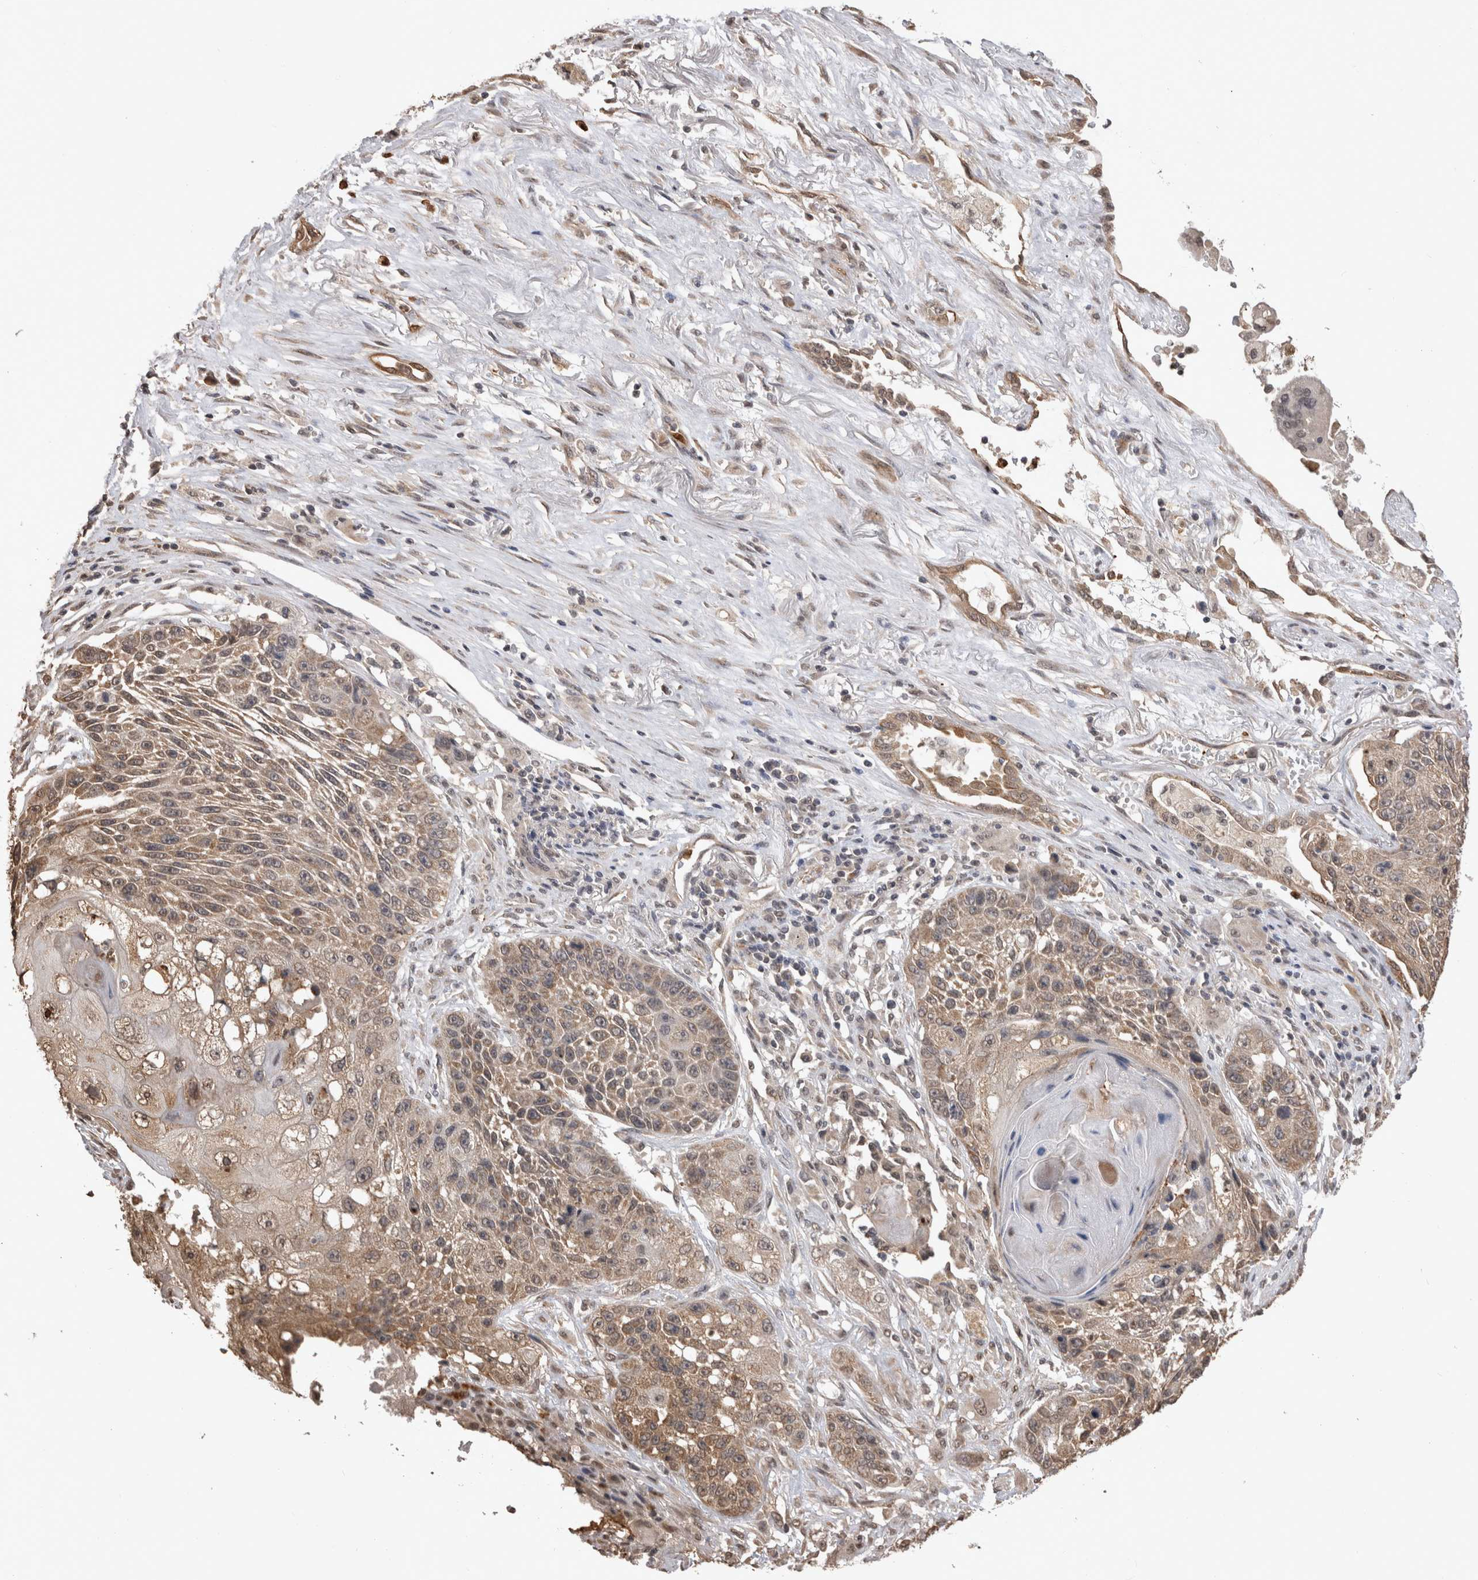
{"staining": {"intensity": "weak", "quantity": ">75%", "location": "cytoplasmic/membranous"}, "tissue": "lung cancer", "cell_type": "Tumor cells", "image_type": "cancer", "snomed": [{"axis": "morphology", "description": "Squamous cell carcinoma, NOS"}, {"axis": "topography", "description": "Lung"}], "caption": "The micrograph reveals staining of lung cancer, revealing weak cytoplasmic/membranous protein expression (brown color) within tumor cells.", "gene": "PAK4", "patient": {"sex": "male", "age": 61}}